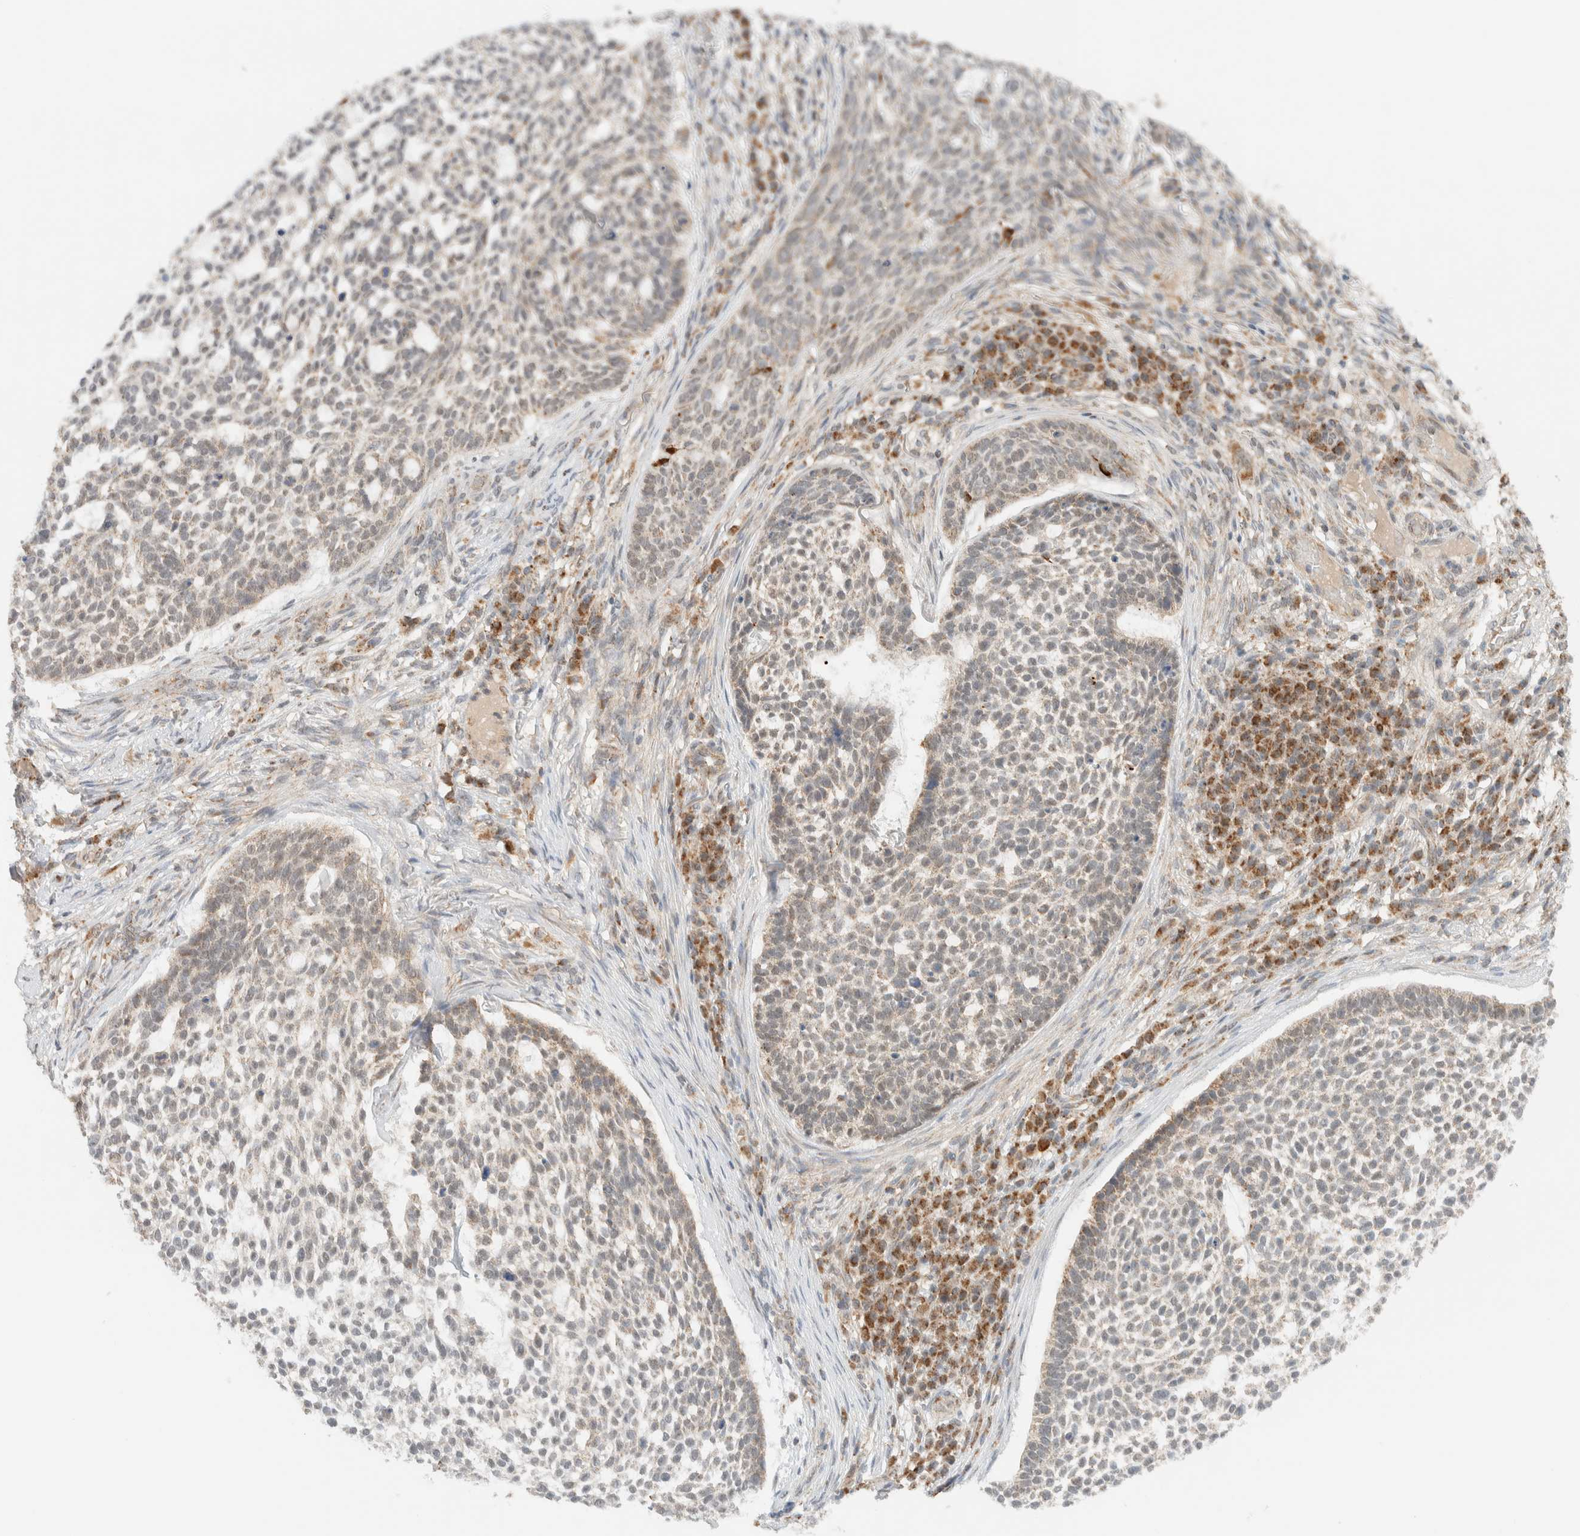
{"staining": {"intensity": "weak", "quantity": "25%-75%", "location": "cytoplasmic/membranous"}, "tissue": "skin cancer", "cell_type": "Tumor cells", "image_type": "cancer", "snomed": [{"axis": "morphology", "description": "Basal cell carcinoma"}, {"axis": "topography", "description": "Skin"}], "caption": "Protein staining of basal cell carcinoma (skin) tissue reveals weak cytoplasmic/membranous staining in approximately 25%-75% of tumor cells.", "gene": "MRPL41", "patient": {"sex": "female", "age": 64}}